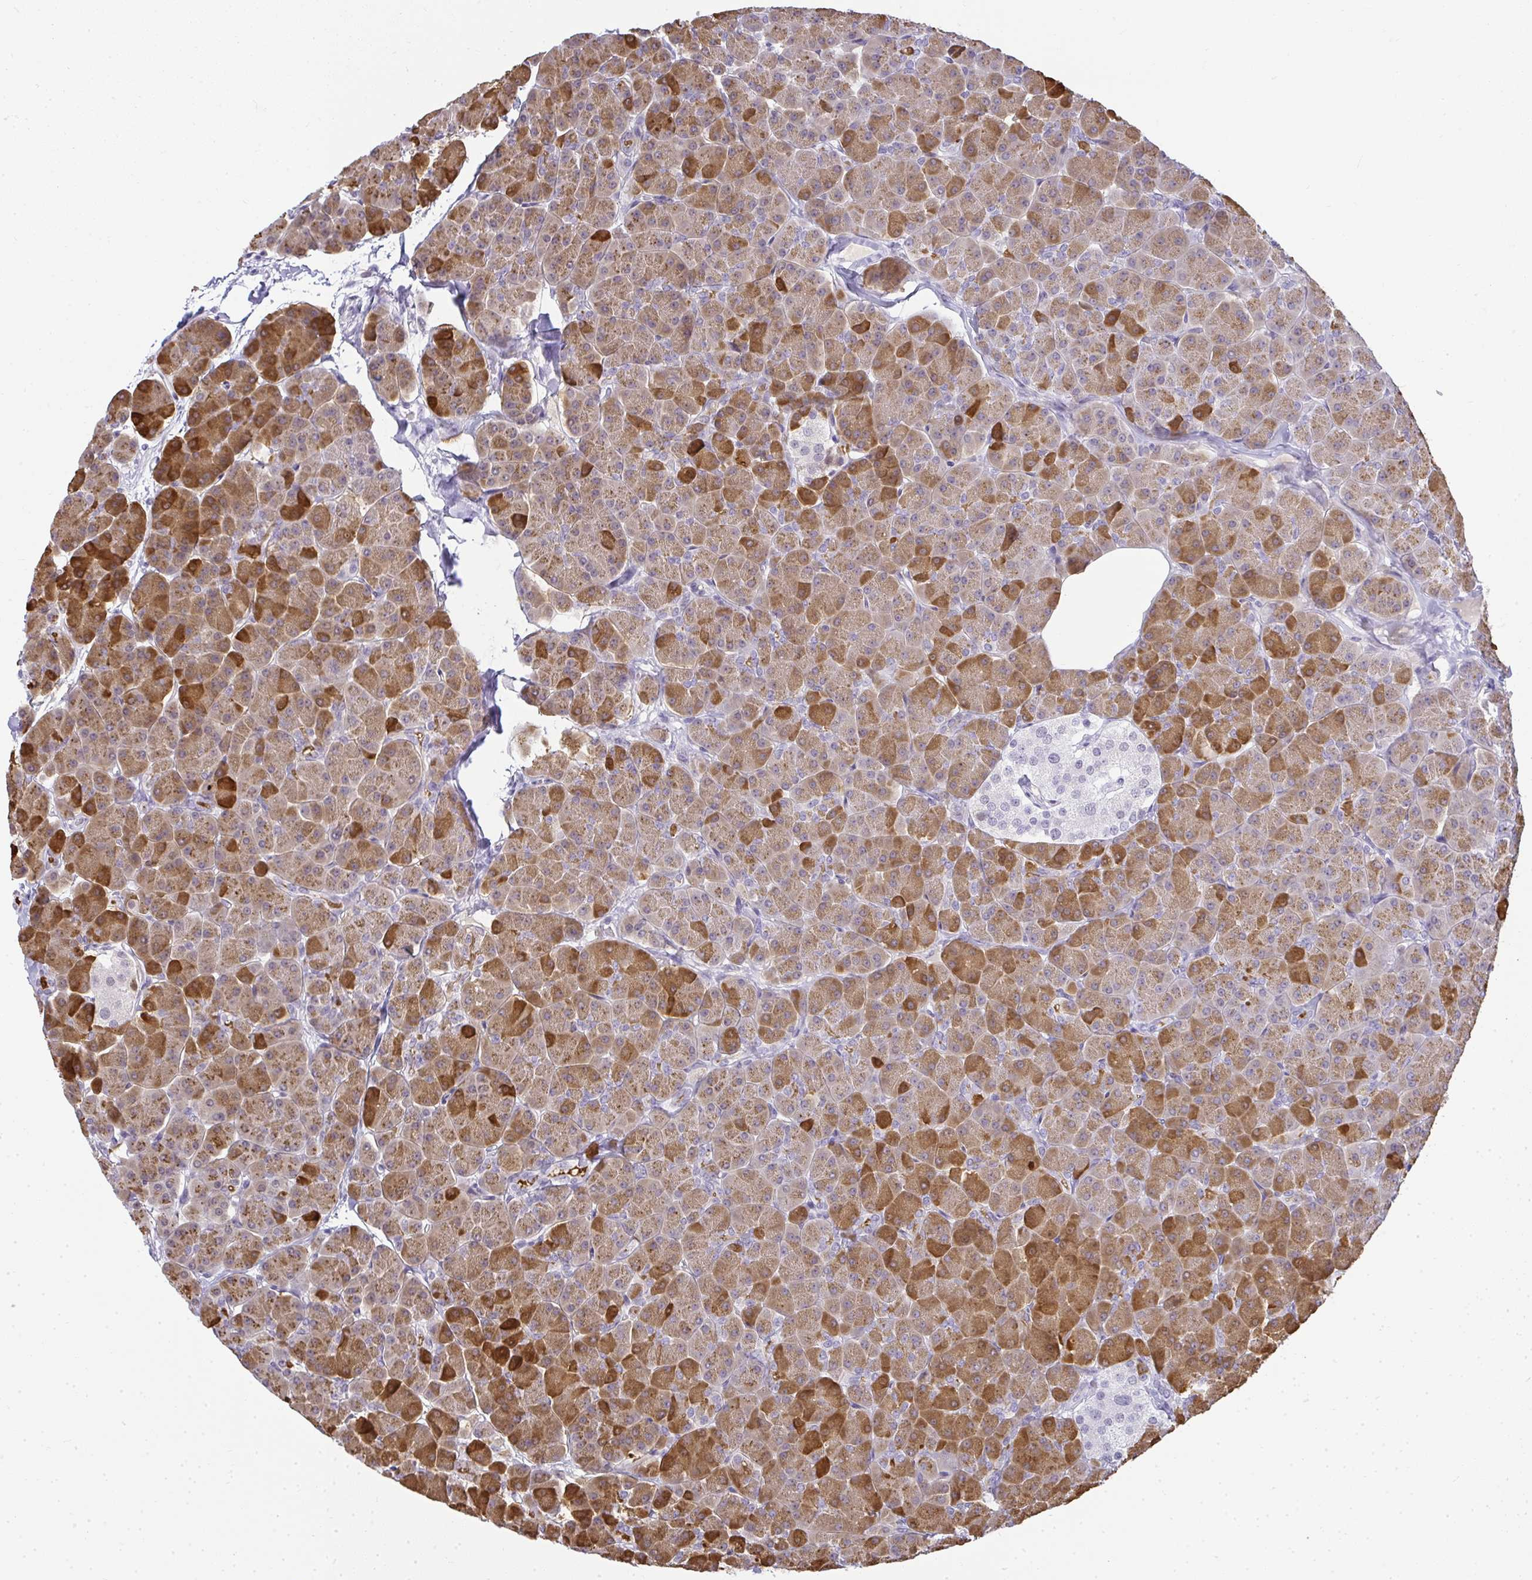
{"staining": {"intensity": "moderate", "quantity": ">75%", "location": "cytoplasmic/membranous"}, "tissue": "pancreas", "cell_type": "Exocrine glandular cells", "image_type": "normal", "snomed": [{"axis": "morphology", "description": "Normal tissue, NOS"}, {"axis": "topography", "description": "Pancreas"}, {"axis": "topography", "description": "Peripheral nerve tissue"}], "caption": "Moderate cytoplasmic/membranous protein positivity is appreciated in approximately >75% of exocrine glandular cells in pancreas.", "gene": "PLA2G1B", "patient": {"sex": "male", "age": 54}}